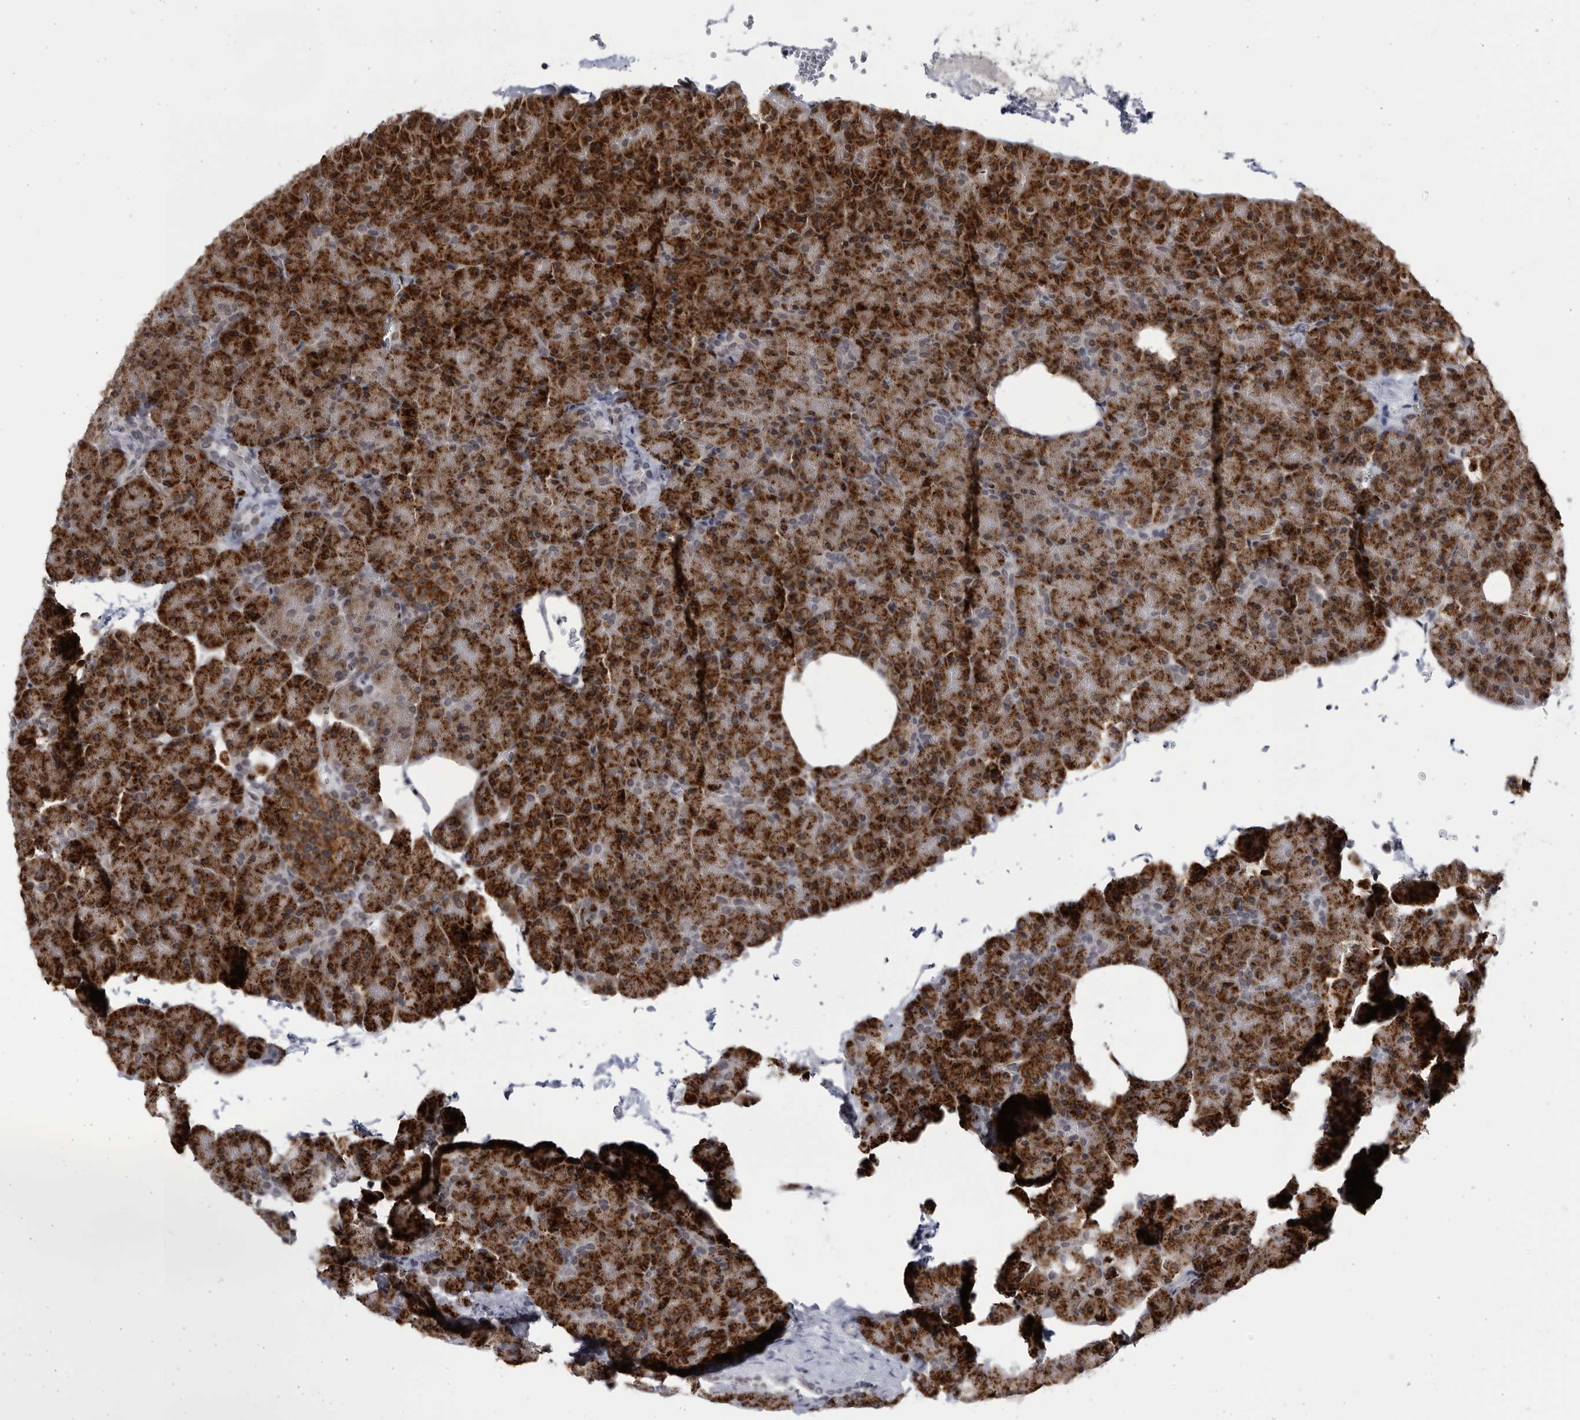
{"staining": {"intensity": "strong", "quantity": ">75%", "location": "cytoplasmic/membranous"}, "tissue": "pancreas", "cell_type": "Exocrine glandular cells", "image_type": "normal", "snomed": [{"axis": "morphology", "description": "Normal tissue, NOS"}, {"axis": "morphology", "description": "Carcinoid, malignant, NOS"}, {"axis": "topography", "description": "Pancreas"}], "caption": "About >75% of exocrine glandular cells in benign pancreas exhibit strong cytoplasmic/membranous protein positivity as visualized by brown immunohistochemical staining.", "gene": "SLC25A22", "patient": {"sex": "female", "age": 35}}